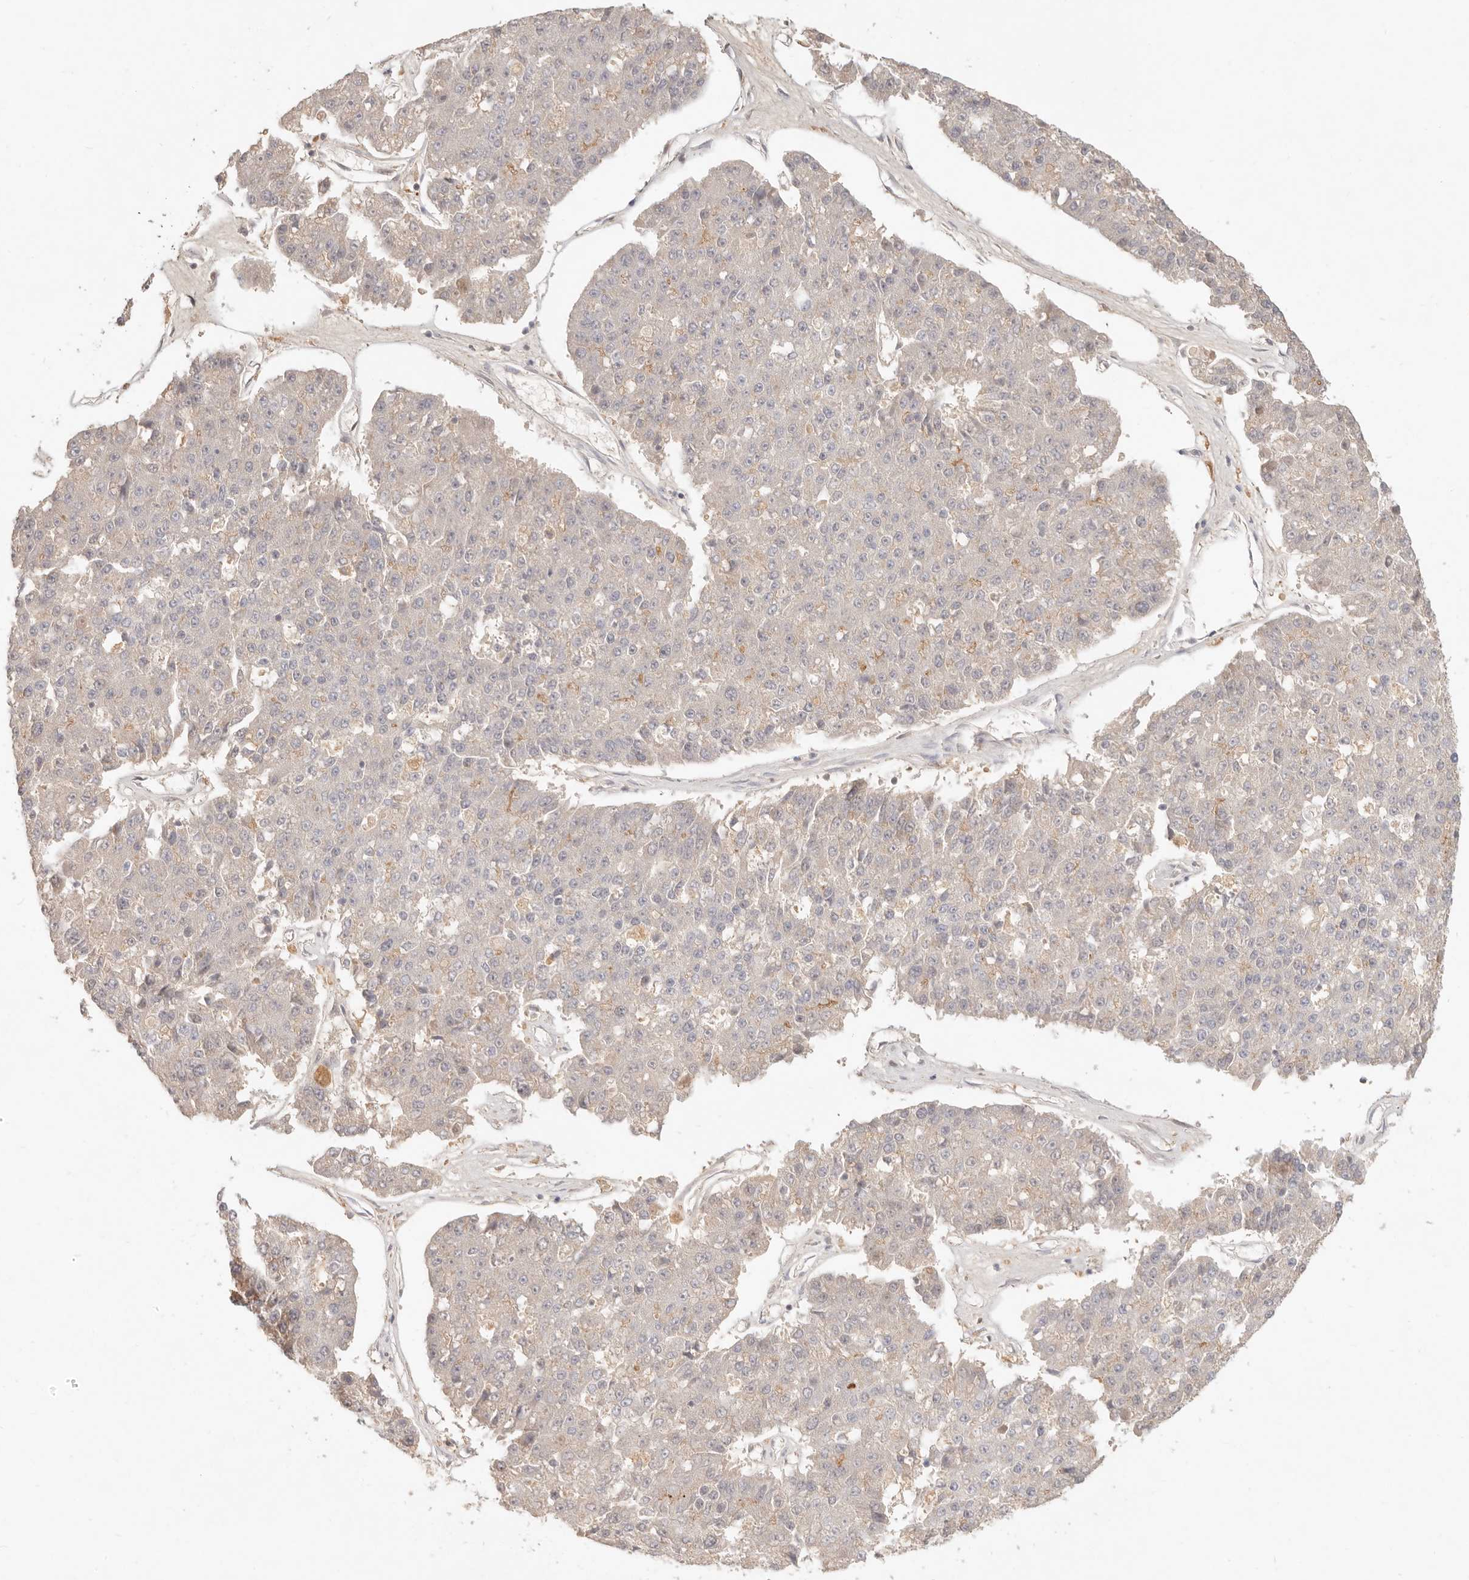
{"staining": {"intensity": "negative", "quantity": "none", "location": "none"}, "tissue": "pancreatic cancer", "cell_type": "Tumor cells", "image_type": "cancer", "snomed": [{"axis": "morphology", "description": "Adenocarcinoma, NOS"}, {"axis": "topography", "description": "Pancreas"}], "caption": "Immunohistochemistry of pancreatic cancer (adenocarcinoma) reveals no expression in tumor cells.", "gene": "NECAP2", "patient": {"sex": "male", "age": 50}}